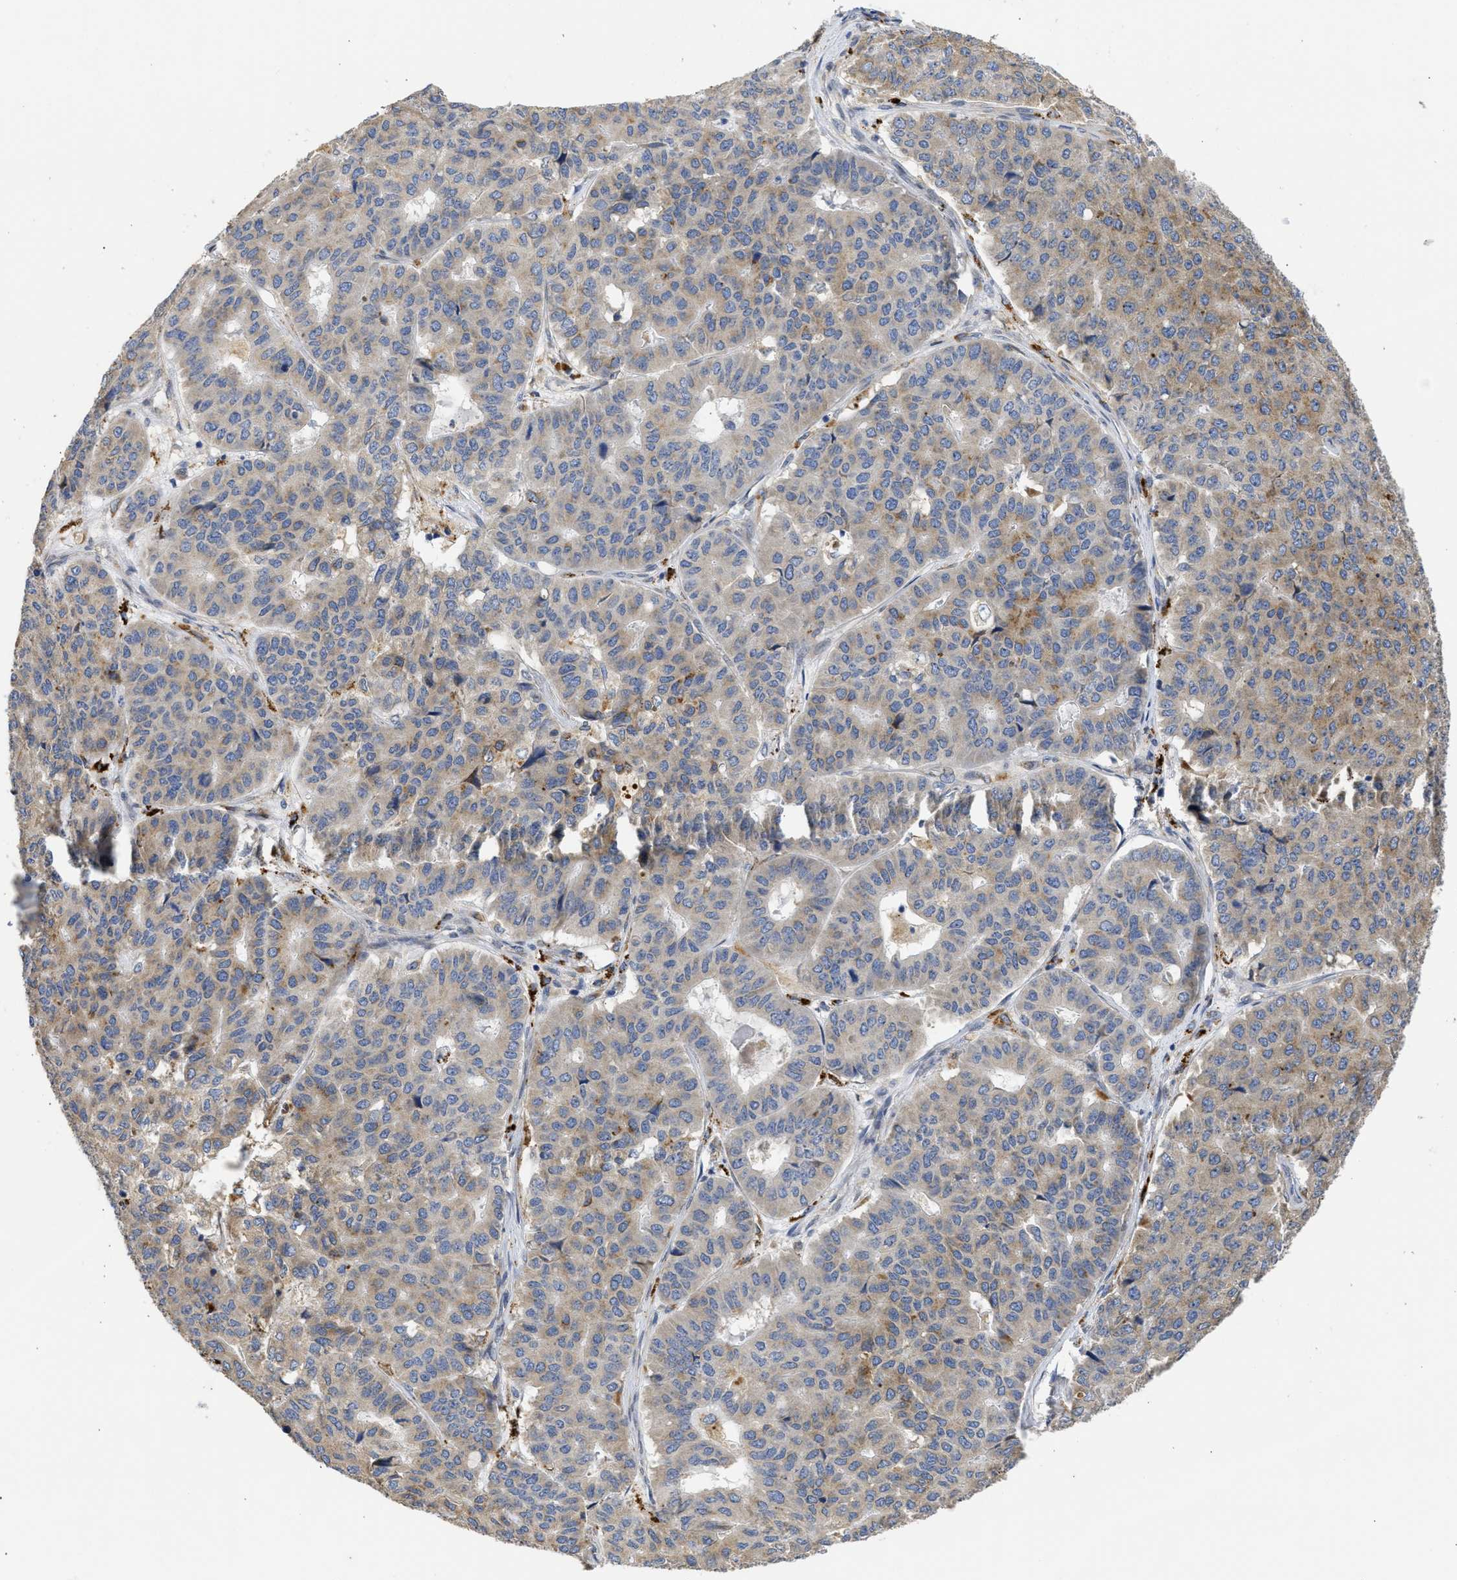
{"staining": {"intensity": "weak", "quantity": ">75%", "location": "cytoplasmic/membranous"}, "tissue": "pancreatic cancer", "cell_type": "Tumor cells", "image_type": "cancer", "snomed": [{"axis": "morphology", "description": "Adenocarcinoma, NOS"}, {"axis": "topography", "description": "Pancreas"}], "caption": "DAB immunohistochemical staining of human pancreatic adenocarcinoma reveals weak cytoplasmic/membranous protein positivity in approximately >75% of tumor cells.", "gene": "TMED1", "patient": {"sex": "male", "age": 50}}